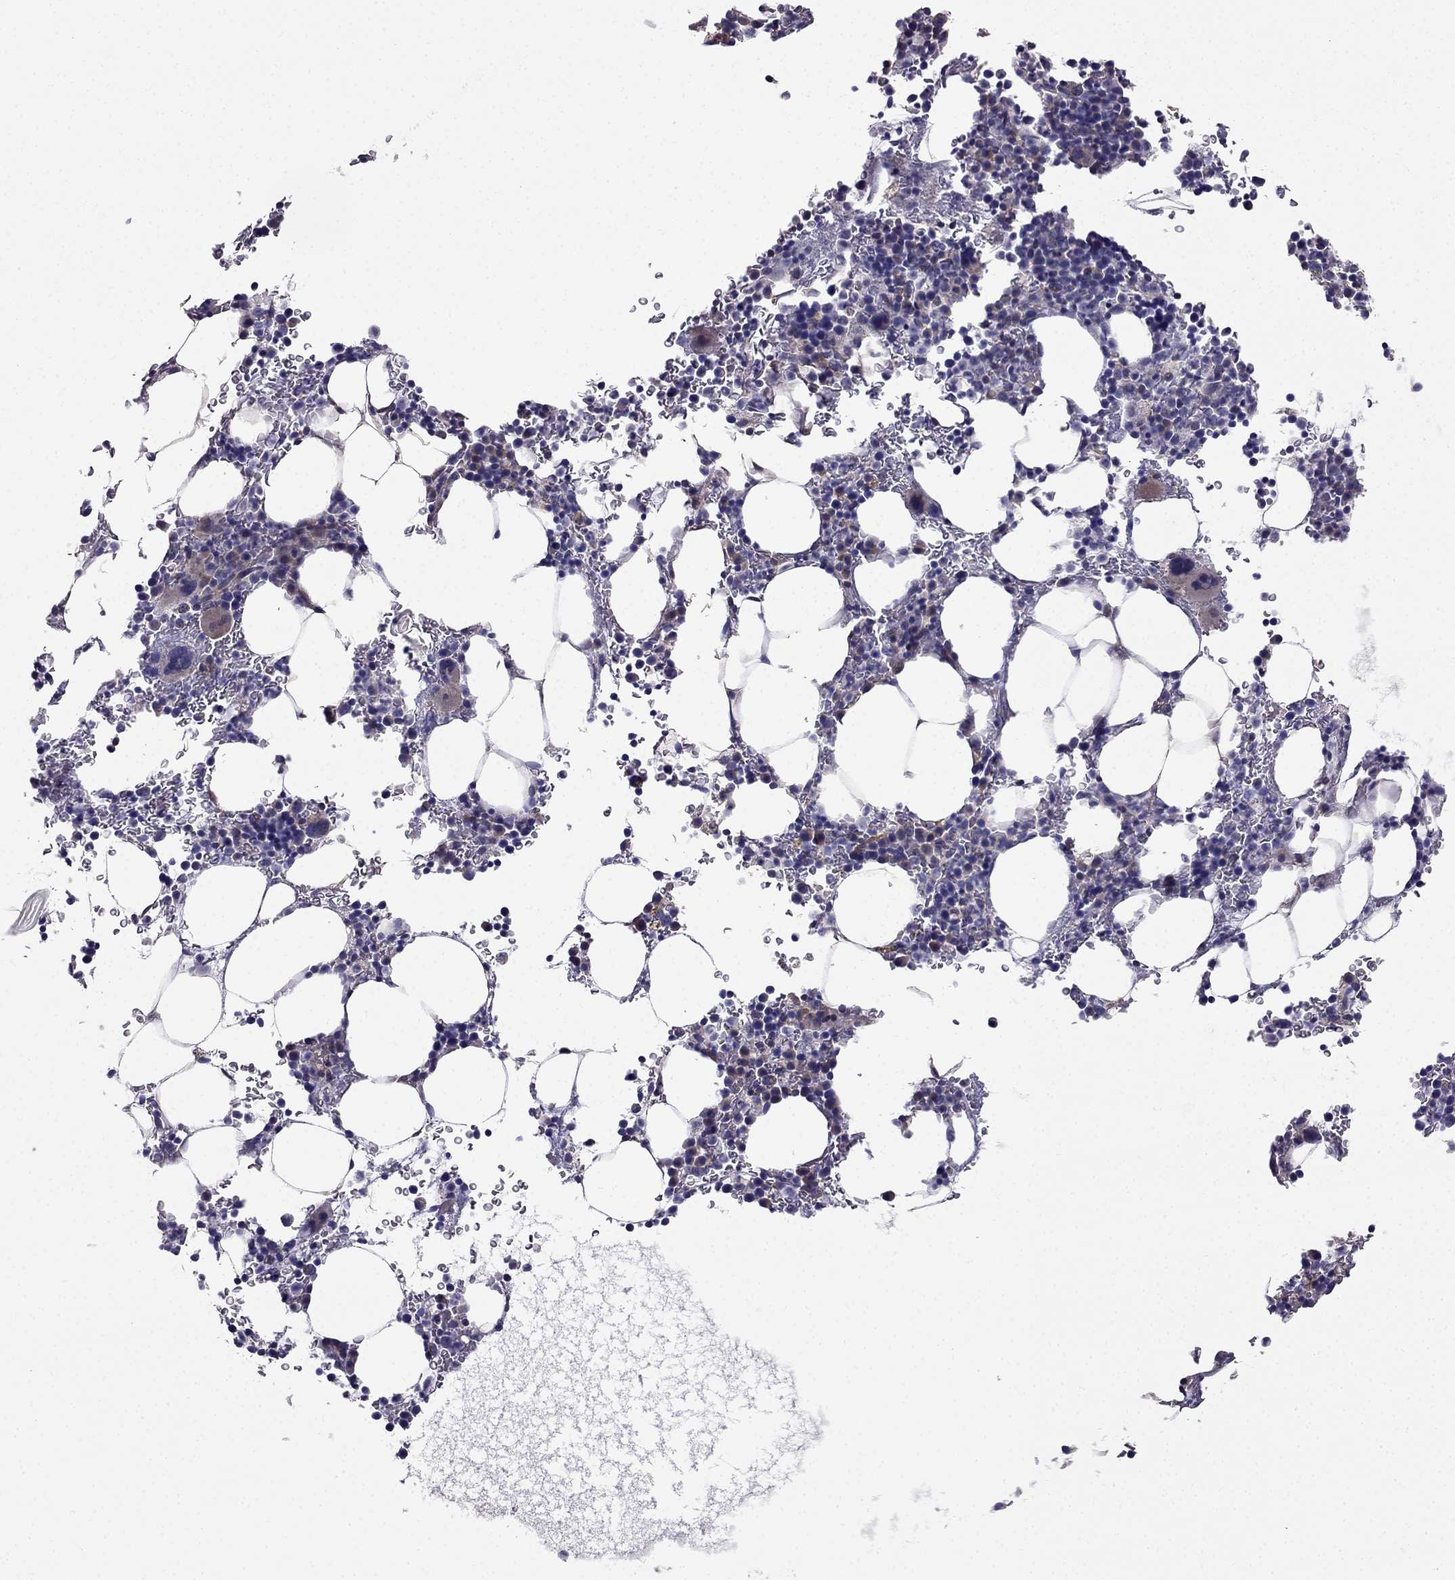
{"staining": {"intensity": "negative", "quantity": "none", "location": "none"}, "tissue": "bone marrow", "cell_type": "Hematopoietic cells", "image_type": "normal", "snomed": [{"axis": "morphology", "description": "Normal tissue, NOS"}, {"axis": "topography", "description": "Bone marrow"}], "caption": "Bone marrow stained for a protein using immunohistochemistry shows no staining hematopoietic cells.", "gene": "AS3MT", "patient": {"sex": "male", "age": 77}}